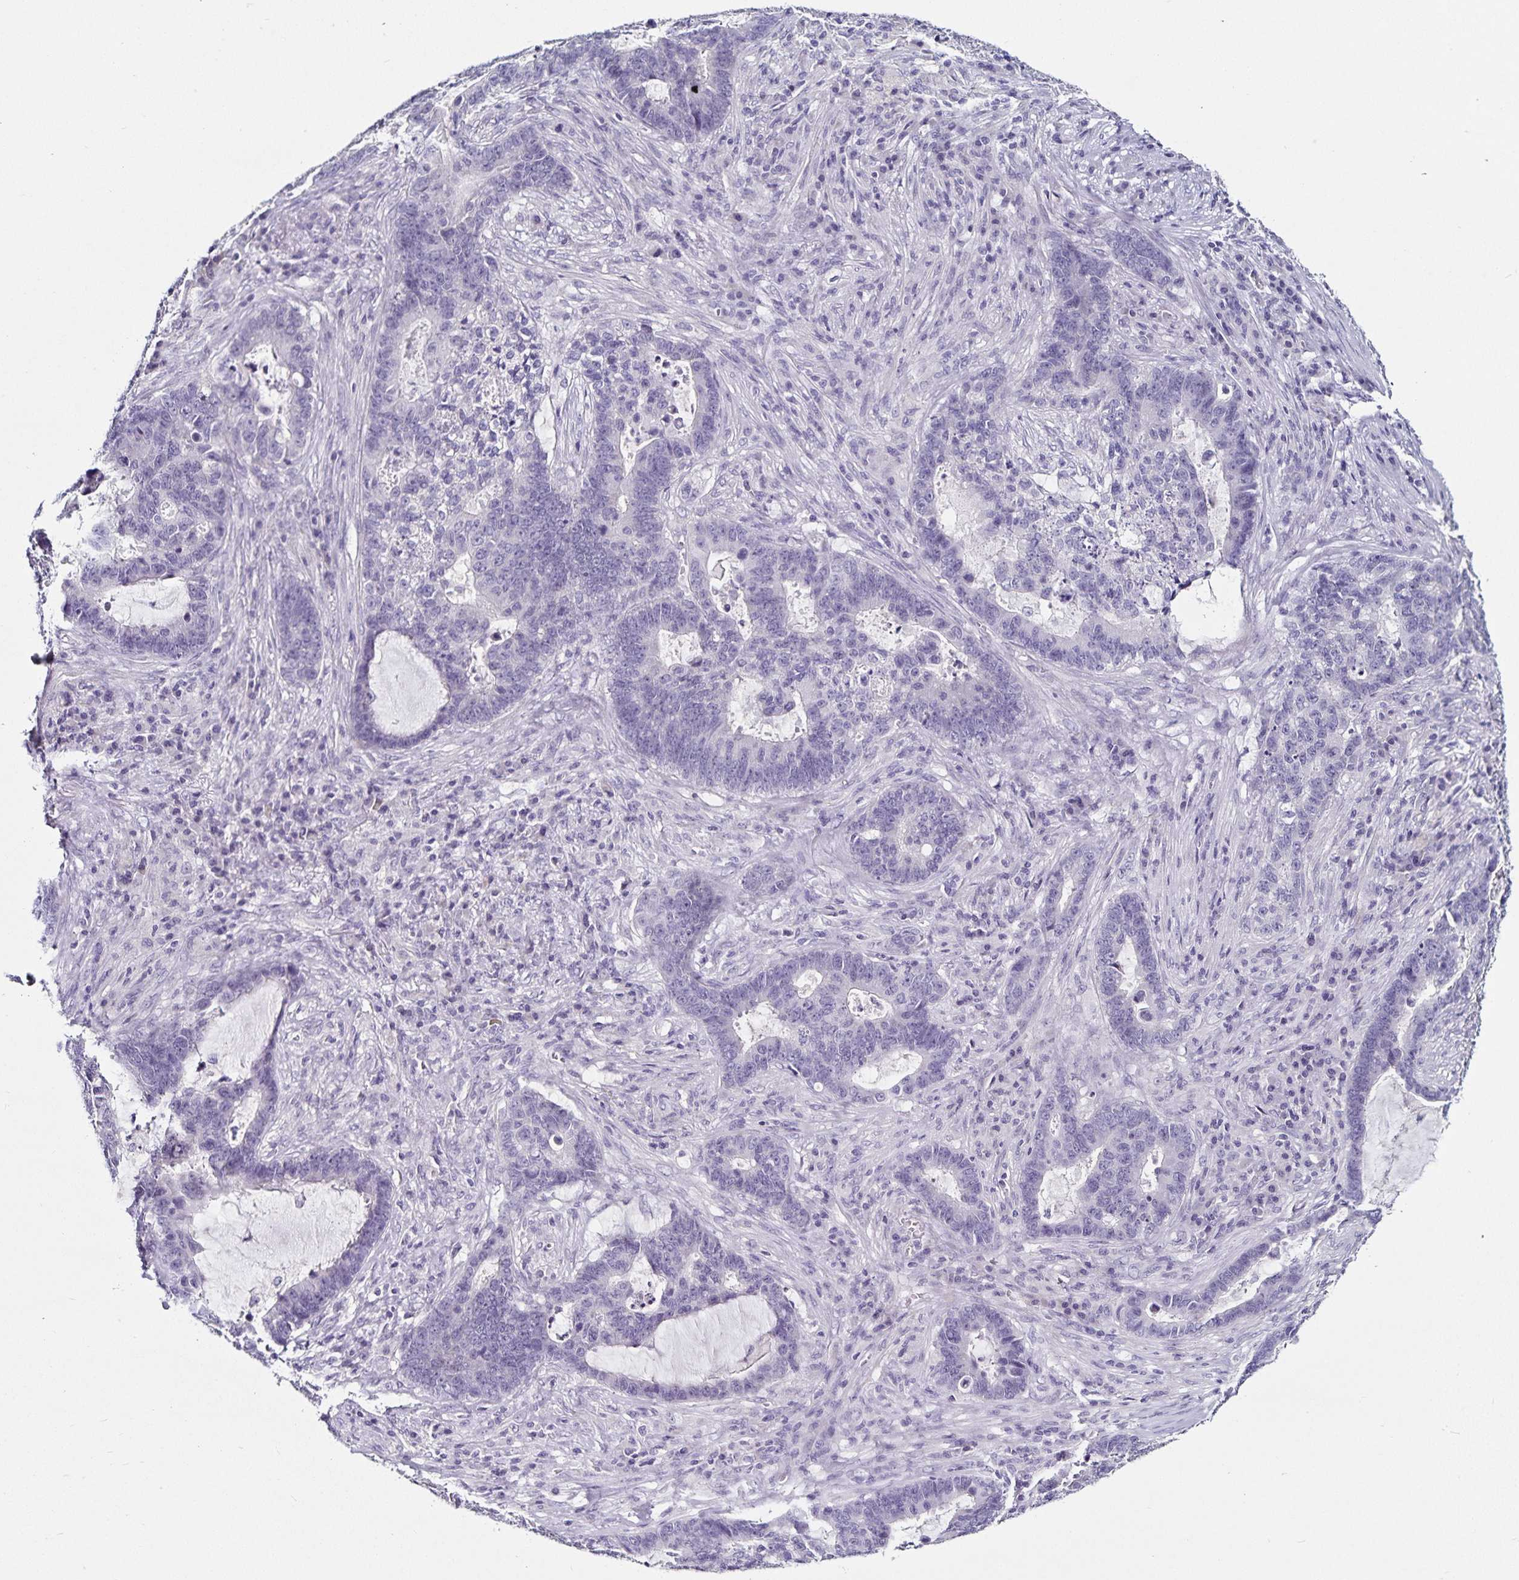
{"staining": {"intensity": "negative", "quantity": "none", "location": "none"}, "tissue": "lung cancer", "cell_type": "Tumor cells", "image_type": "cancer", "snomed": [{"axis": "morphology", "description": "Aneuploidy"}, {"axis": "morphology", "description": "Adenocarcinoma, NOS"}, {"axis": "morphology", "description": "Adenocarcinoma primary or metastatic"}, {"axis": "topography", "description": "Lung"}], "caption": "This micrograph is of adenocarcinoma primary or metastatic (lung) stained with immunohistochemistry to label a protein in brown with the nuclei are counter-stained blue. There is no positivity in tumor cells. The staining is performed using DAB (3,3'-diaminobenzidine) brown chromogen with nuclei counter-stained in using hematoxylin.", "gene": "TSPAN7", "patient": {"sex": "female", "age": 75}}